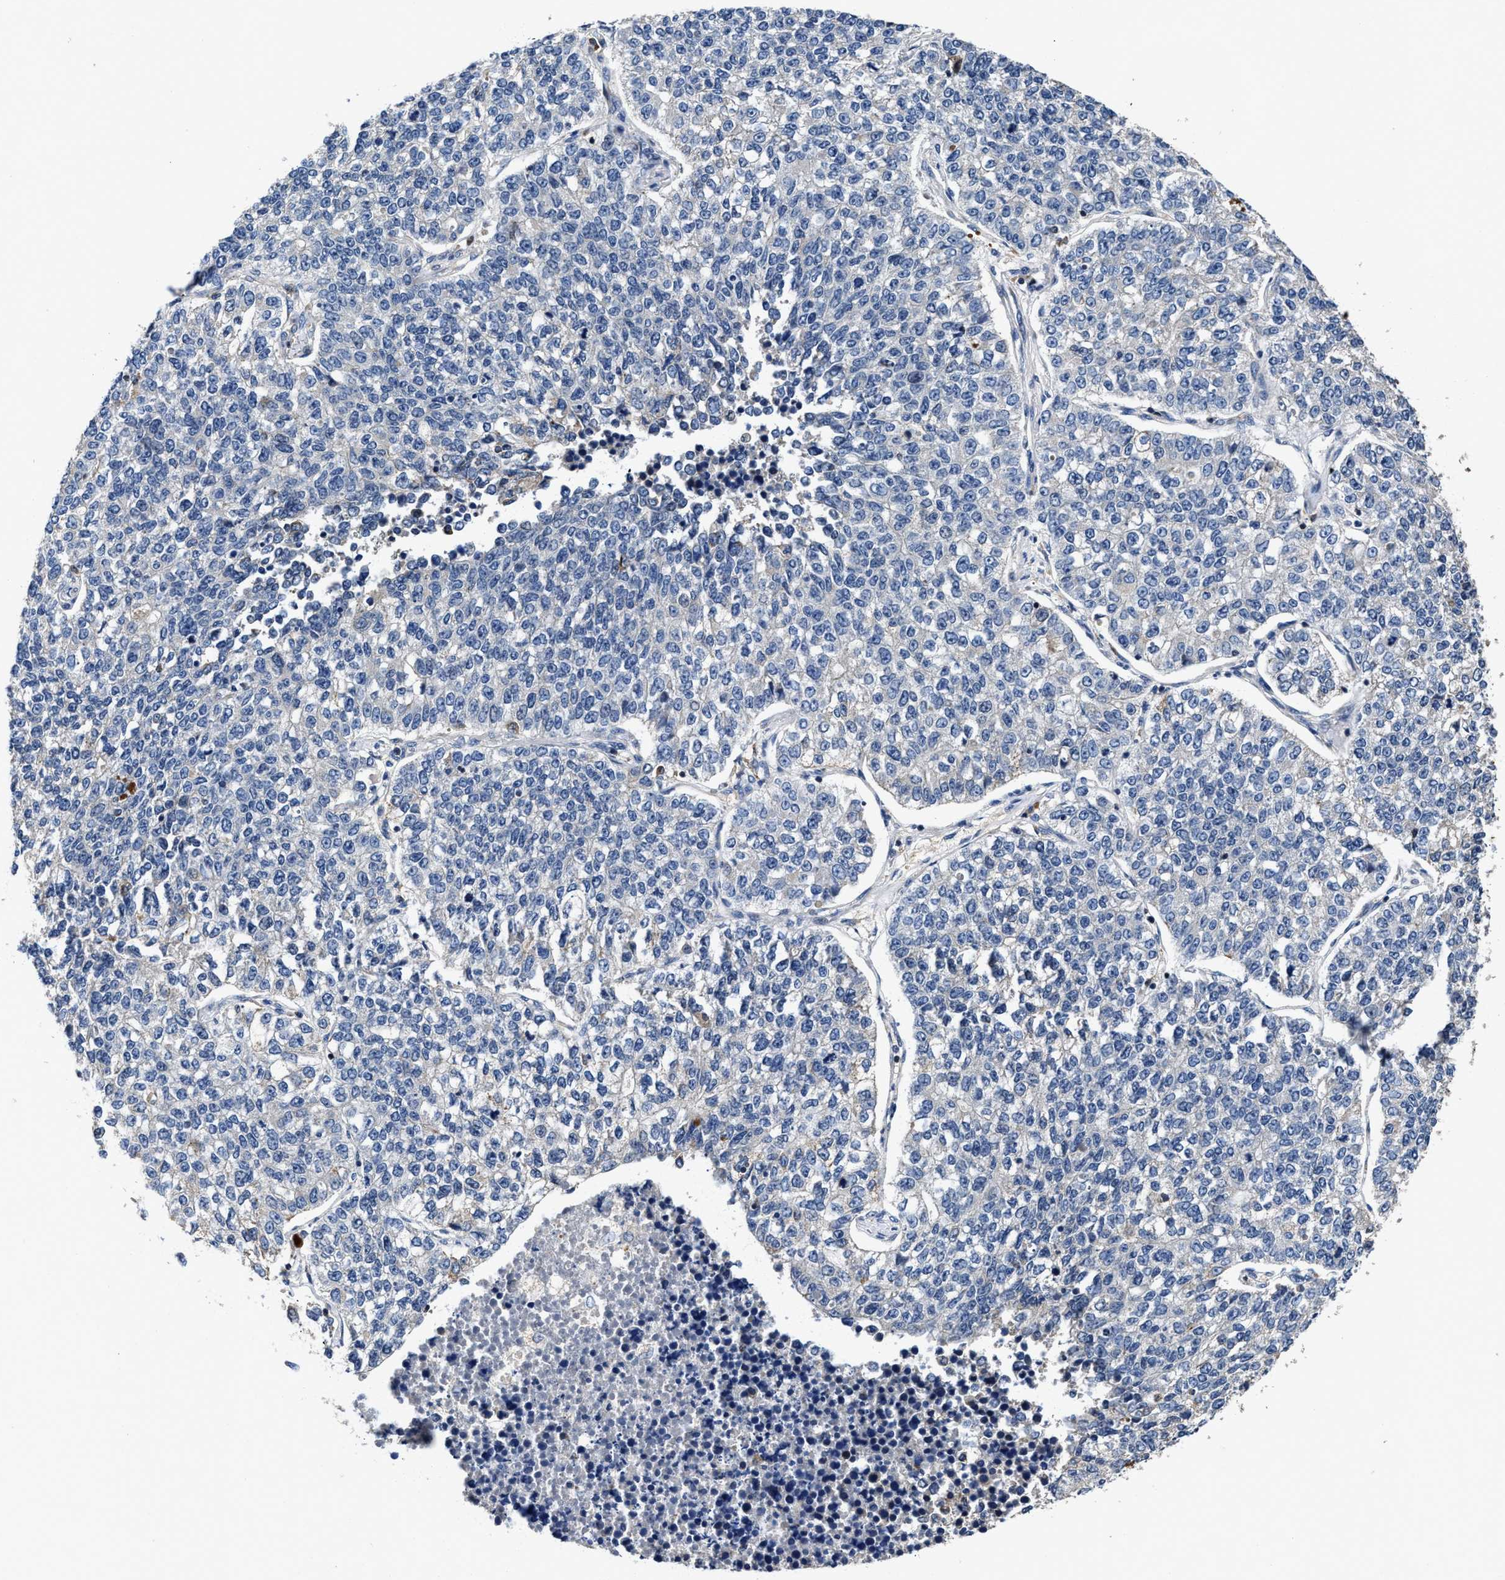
{"staining": {"intensity": "negative", "quantity": "none", "location": "none"}, "tissue": "lung cancer", "cell_type": "Tumor cells", "image_type": "cancer", "snomed": [{"axis": "morphology", "description": "Adenocarcinoma, NOS"}, {"axis": "topography", "description": "Lung"}], "caption": "Adenocarcinoma (lung) was stained to show a protein in brown. There is no significant positivity in tumor cells. (Stains: DAB (3,3'-diaminobenzidine) immunohistochemistry with hematoxylin counter stain, Microscopy: brightfield microscopy at high magnification).", "gene": "RGS10", "patient": {"sex": "male", "age": 49}}